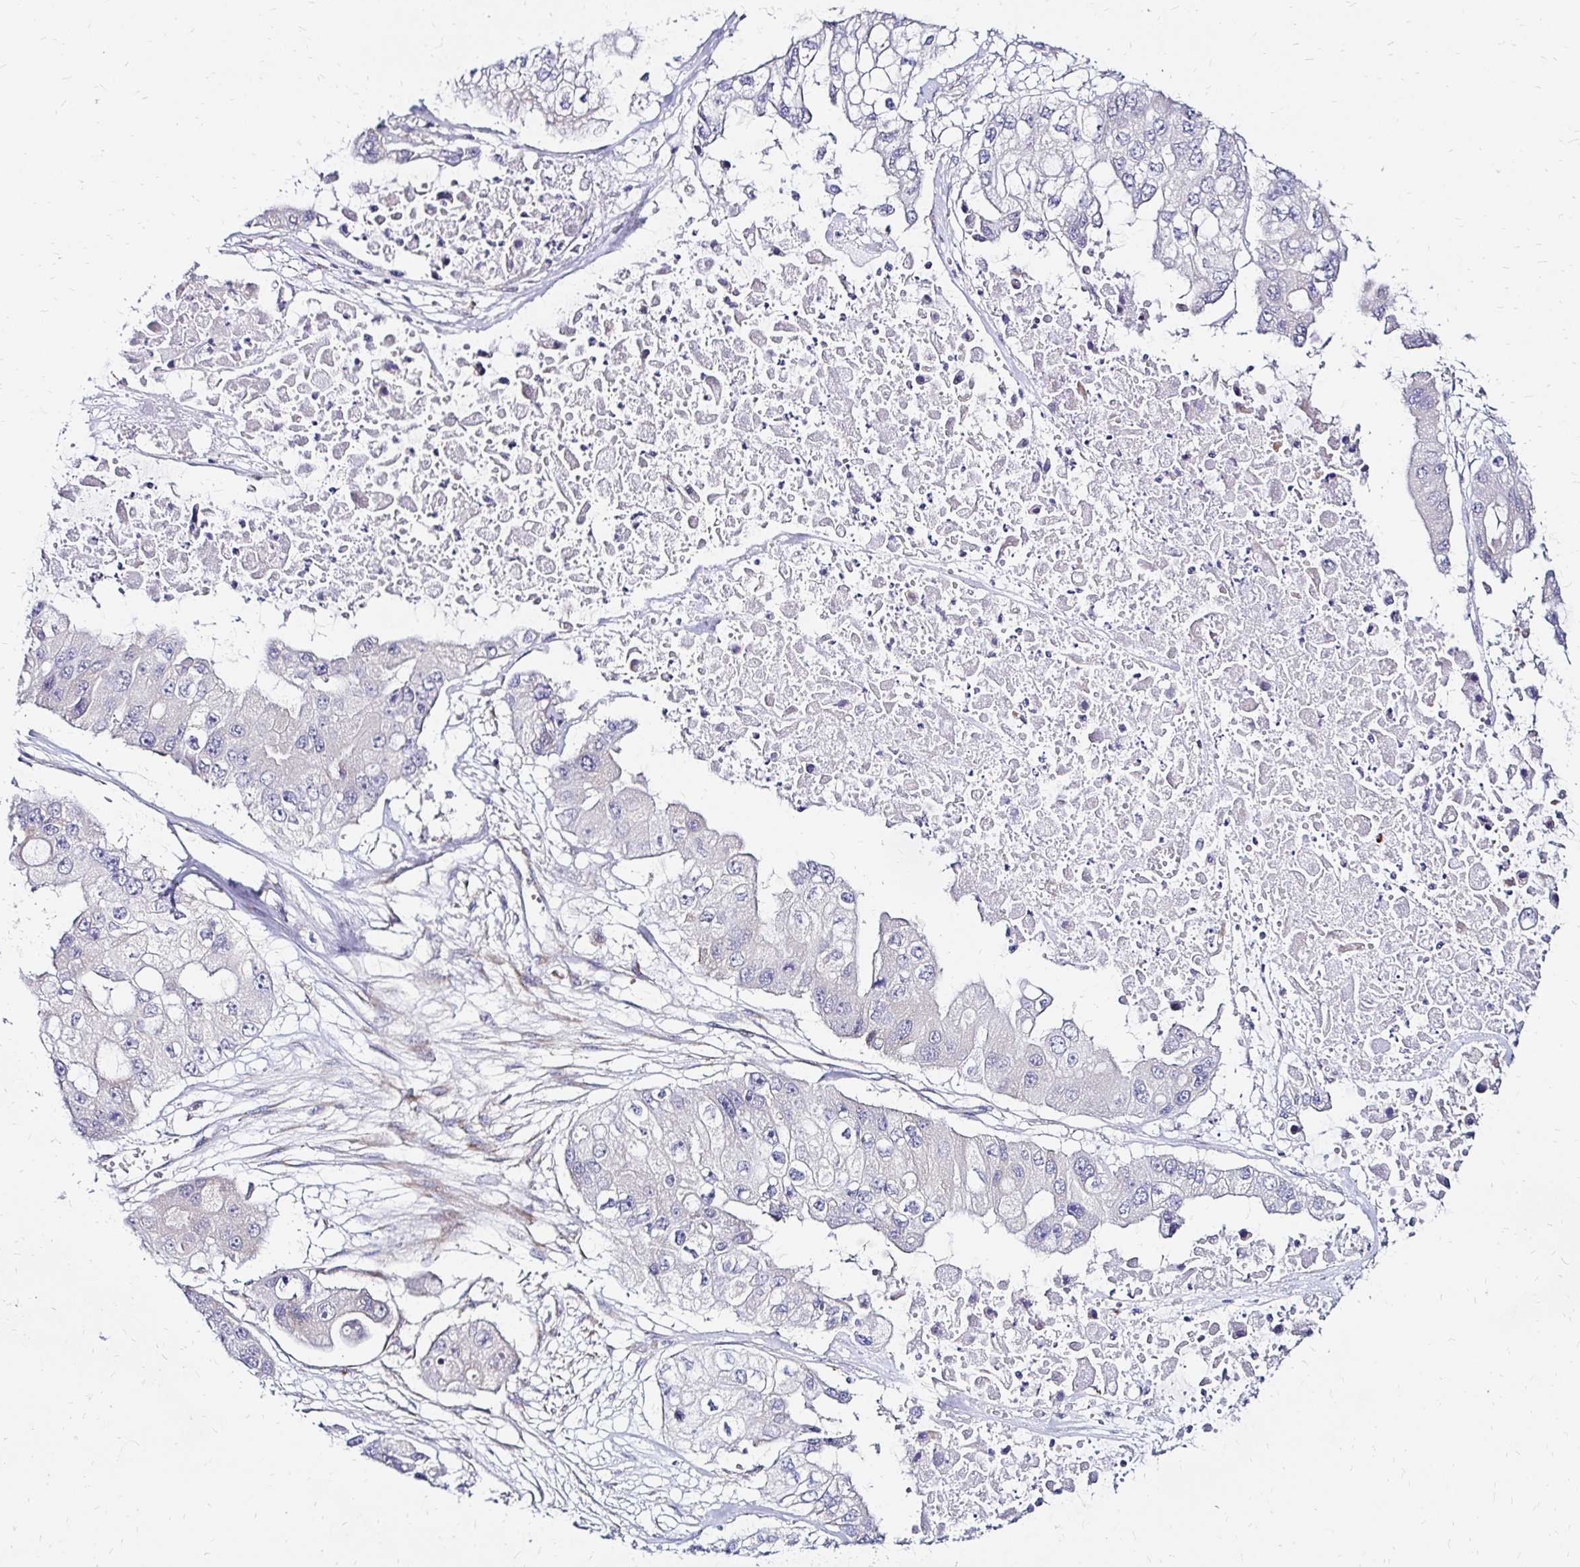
{"staining": {"intensity": "negative", "quantity": "none", "location": "none"}, "tissue": "ovarian cancer", "cell_type": "Tumor cells", "image_type": "cancer", "snomed": [{"axis": "morphology", "description": "Cystadenocarcinoma, serous, NOS"}, {"axis": "topography", "description": "Ovary"}], "caption": "Tumor cells are negative for protein expression in human serous cystadenocarcinoma (ovarian).", "gene": "IDUA", "patient": {"sex": "female", "age": 56}}